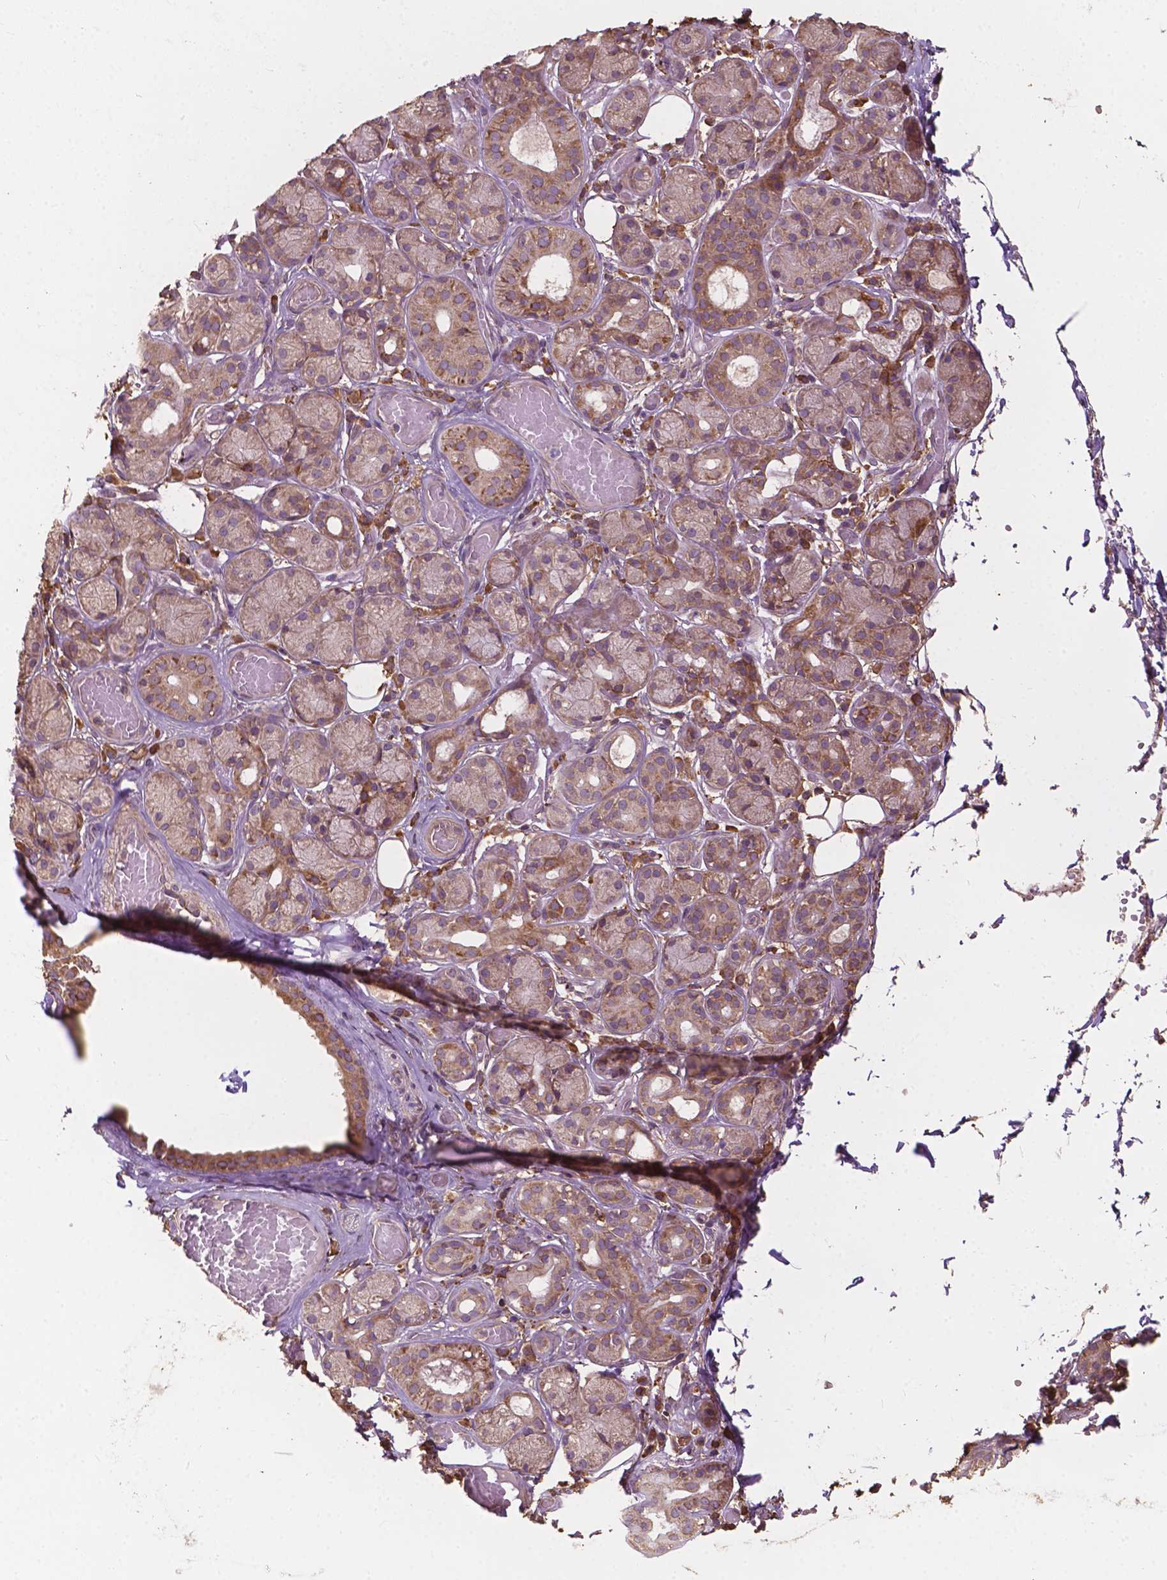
{"staining": {"intensity": "moderate", "quantity": "25%-75%", "location": "cytoplasmic/membranous"}, "tissue": "salivary gland", "cell_type": "Glandular cells", "image_type": "normal", "snomed": [{"axis": "morphology", "description": "Normal tissue, NOS"}, {"axis": "topography", "description": "Salivary gland"}, {"axis": "topography", "description": "Peripheral nerve tissue"}], "caption": "Immunohistochemistry (IHC) (DAB) staining of unremarkable salivary gland shows moderate cytoplasmic/membranous protein expression in approximately 25%-75% of glandular cells. (brown staining indicates protein expression, while blue staining denotes nuclei).", "gene": "G3BP1", "patient": {"sex": "male", "age": 71}}